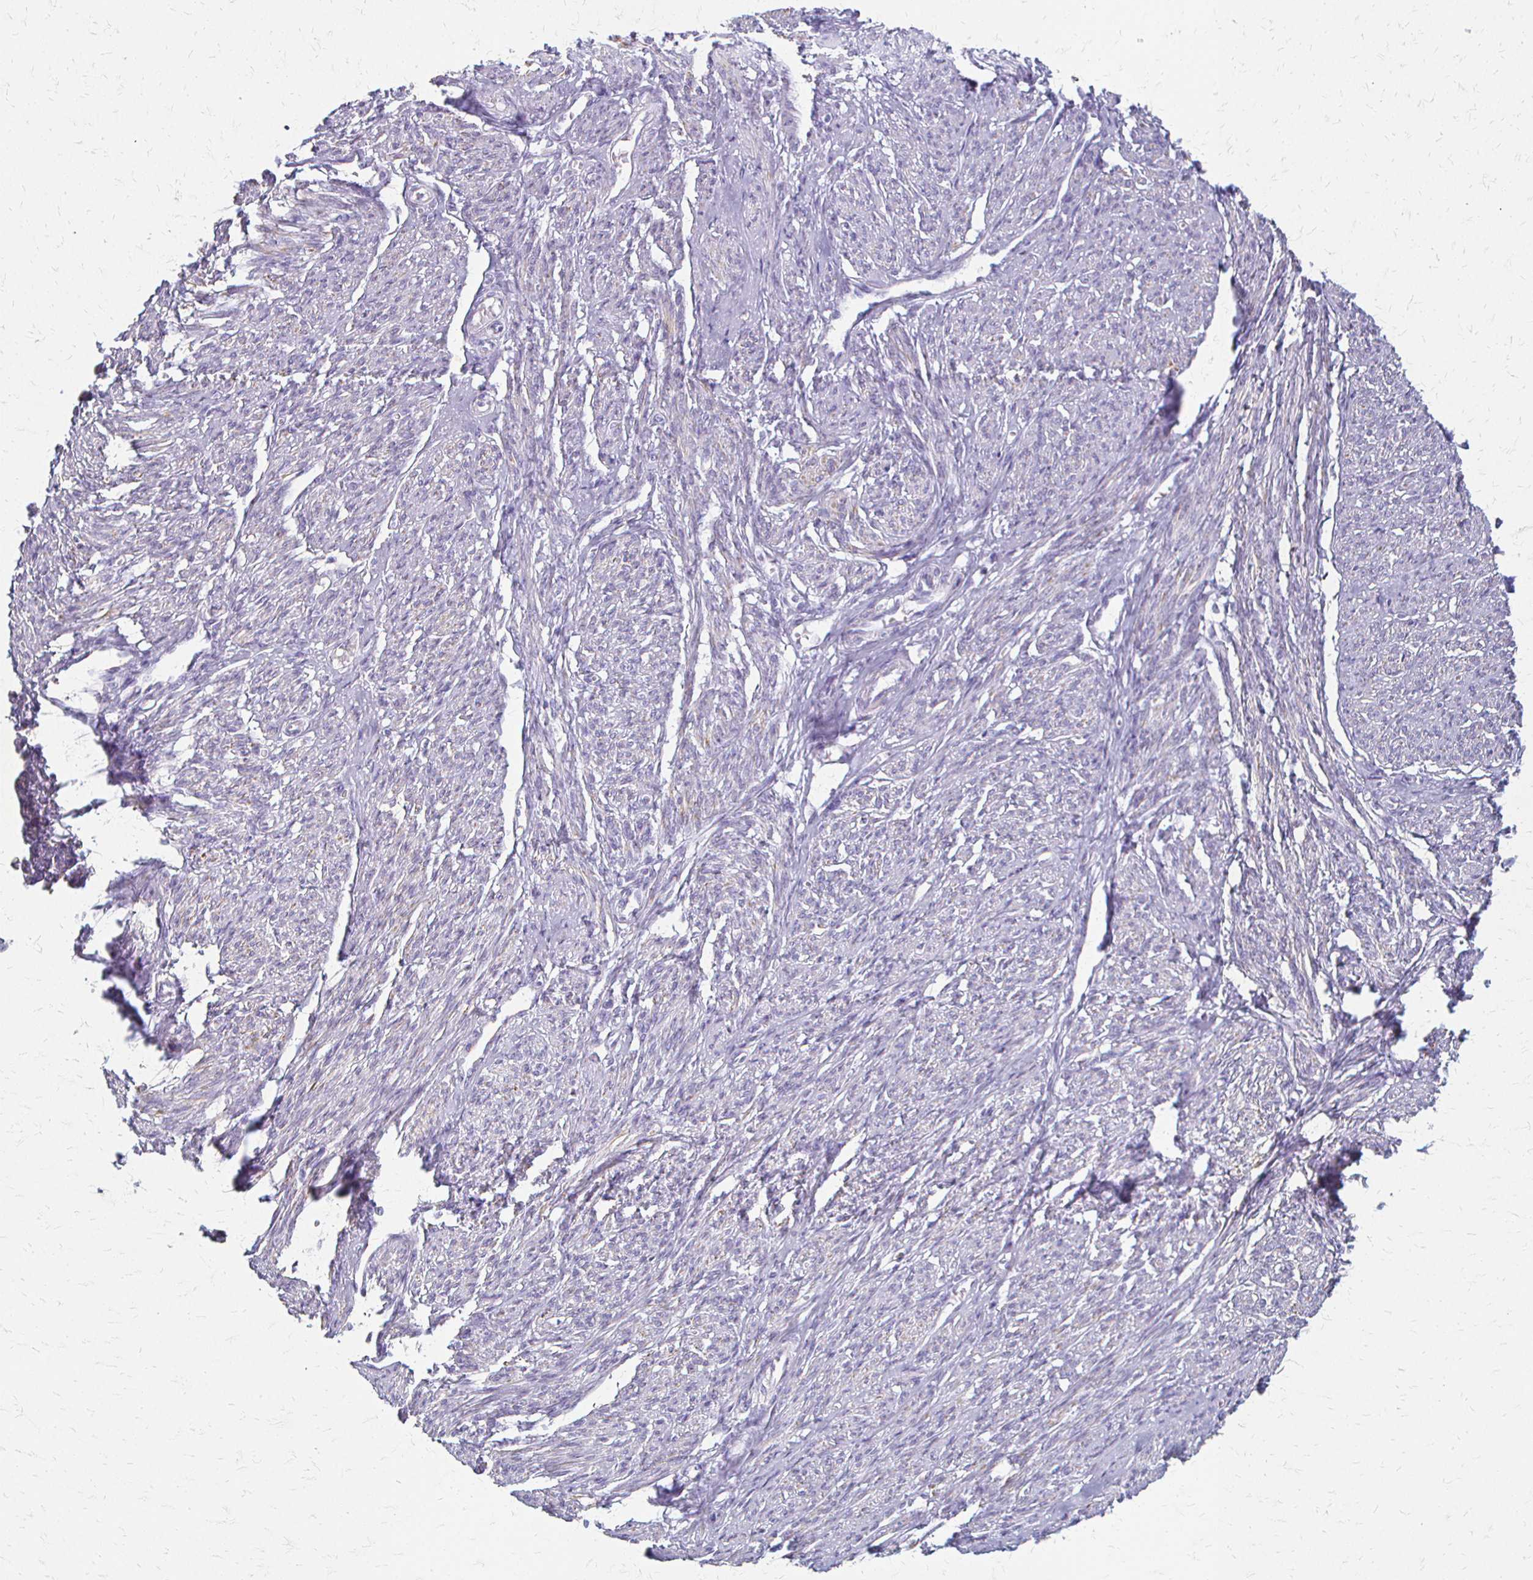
{"staining": {"intensity": "moderate", "quantity": "<25%", "location": "cytoplasmic/membranous"}, "tissue": "smooth muscle", "cell_type": "Smooth muscle cells", "image_type": "normal", "snomed": [{"axis": "morphology", "description": "Normal tissue, NOS"}, {"axis": "topography", "description": "Smooth muscle"}], "caption": "Immunohistochemistry of benign human smooth muscle shows low levels of moderate cytoplasmic/membranous staining in approximately <25% of smooth muscle cells.", "gene": "ACP5", "patient": {"sex": "female", "age": 65}}